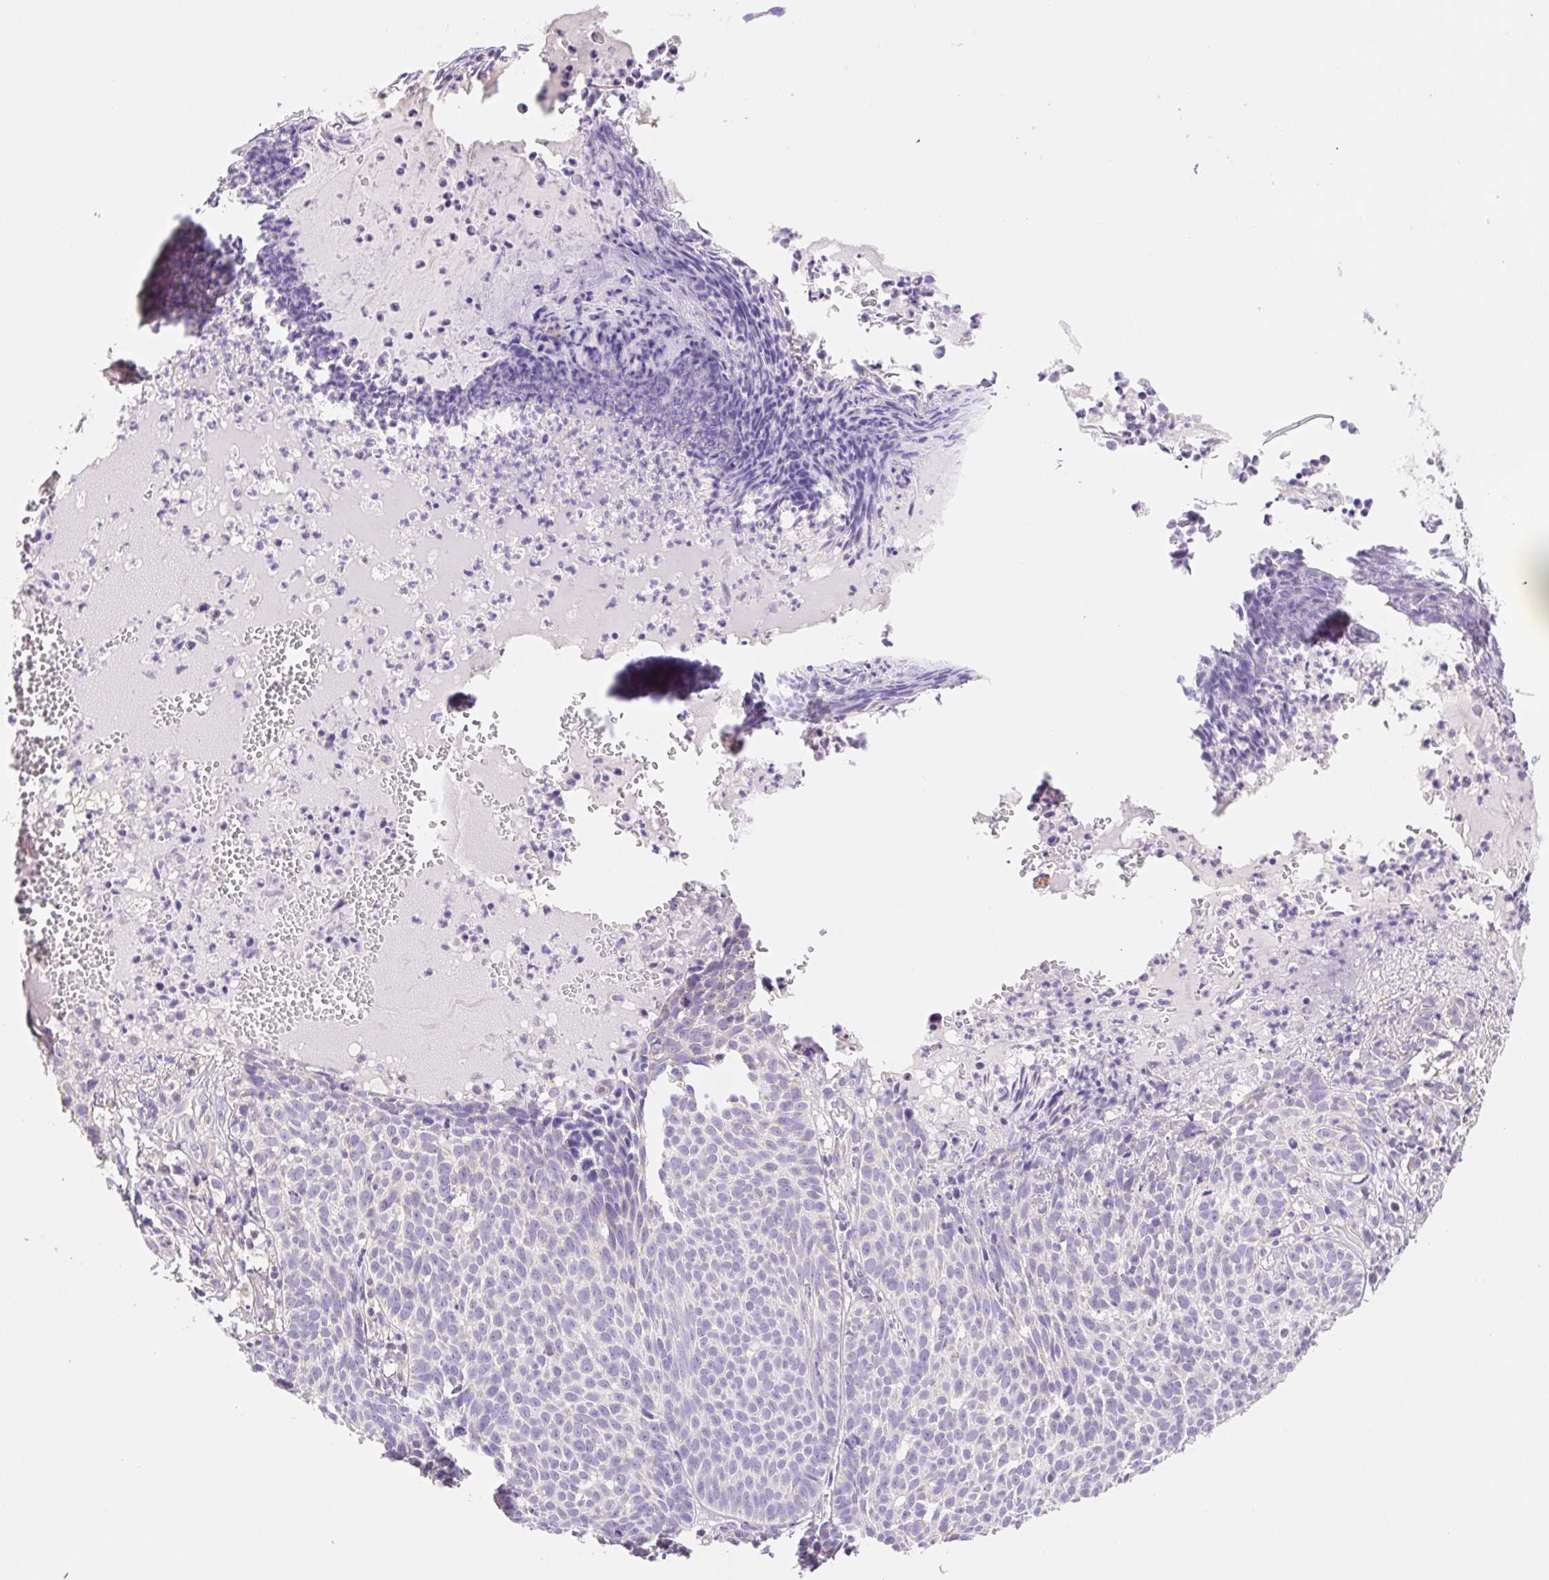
{"staining": {"intensity": "negative", "quantity": "none", "location": "none"}, "tissue": "skin cancer", "cell_type": "Tumor cells", "image_type": "cancer", "snomed": [{"axis": "morphology", "description": "Basal cell carcinoma"}, {"axis": "topography", "description": "Skin"}], "caption": "Tumor cells are negative for protein expression in human skin cancer (basal cell carcinoma).", "gene": "FKBP6", "patient": {"sex": "male", "age": 90}}